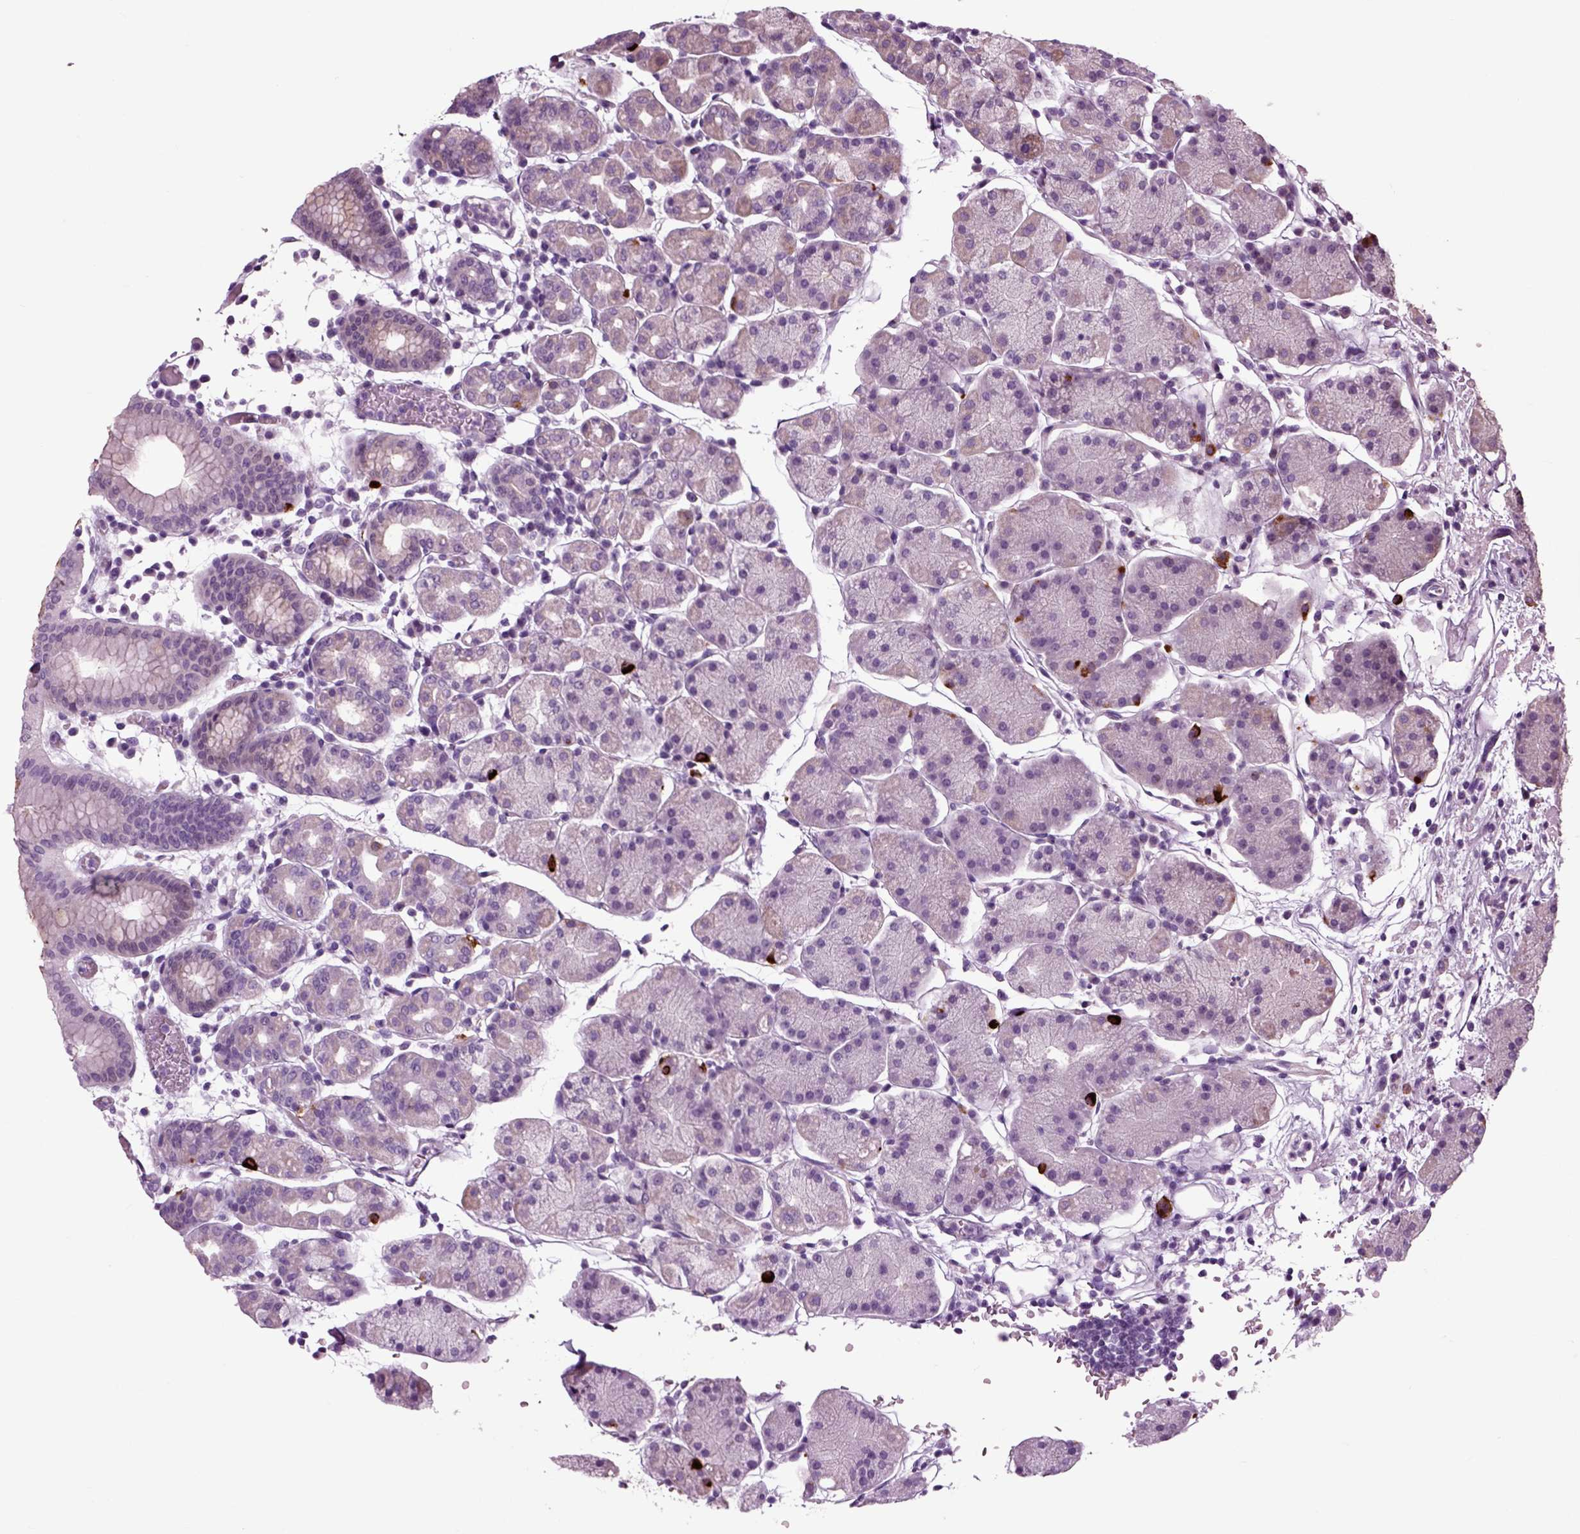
{"staining": {"intensity": "strong", "quantity": "<25%", "location": "cytoplasmic/membranous"}, "tissue": "stomach", "cell_type": "Glandular cells", "image_type": "normal", "snomed": [{"axis": "morphology", "description": "Normal tissue, NOS"}, {"axis": "topography", "description": "Stomach"}], "caption": "Benign stomach demonstrates strong cytoplasmic/membranous positivity in about <25% of glandular cells.", "gene": "ARHGAP11A", "patient": {"sex": "male", "age": 54}}